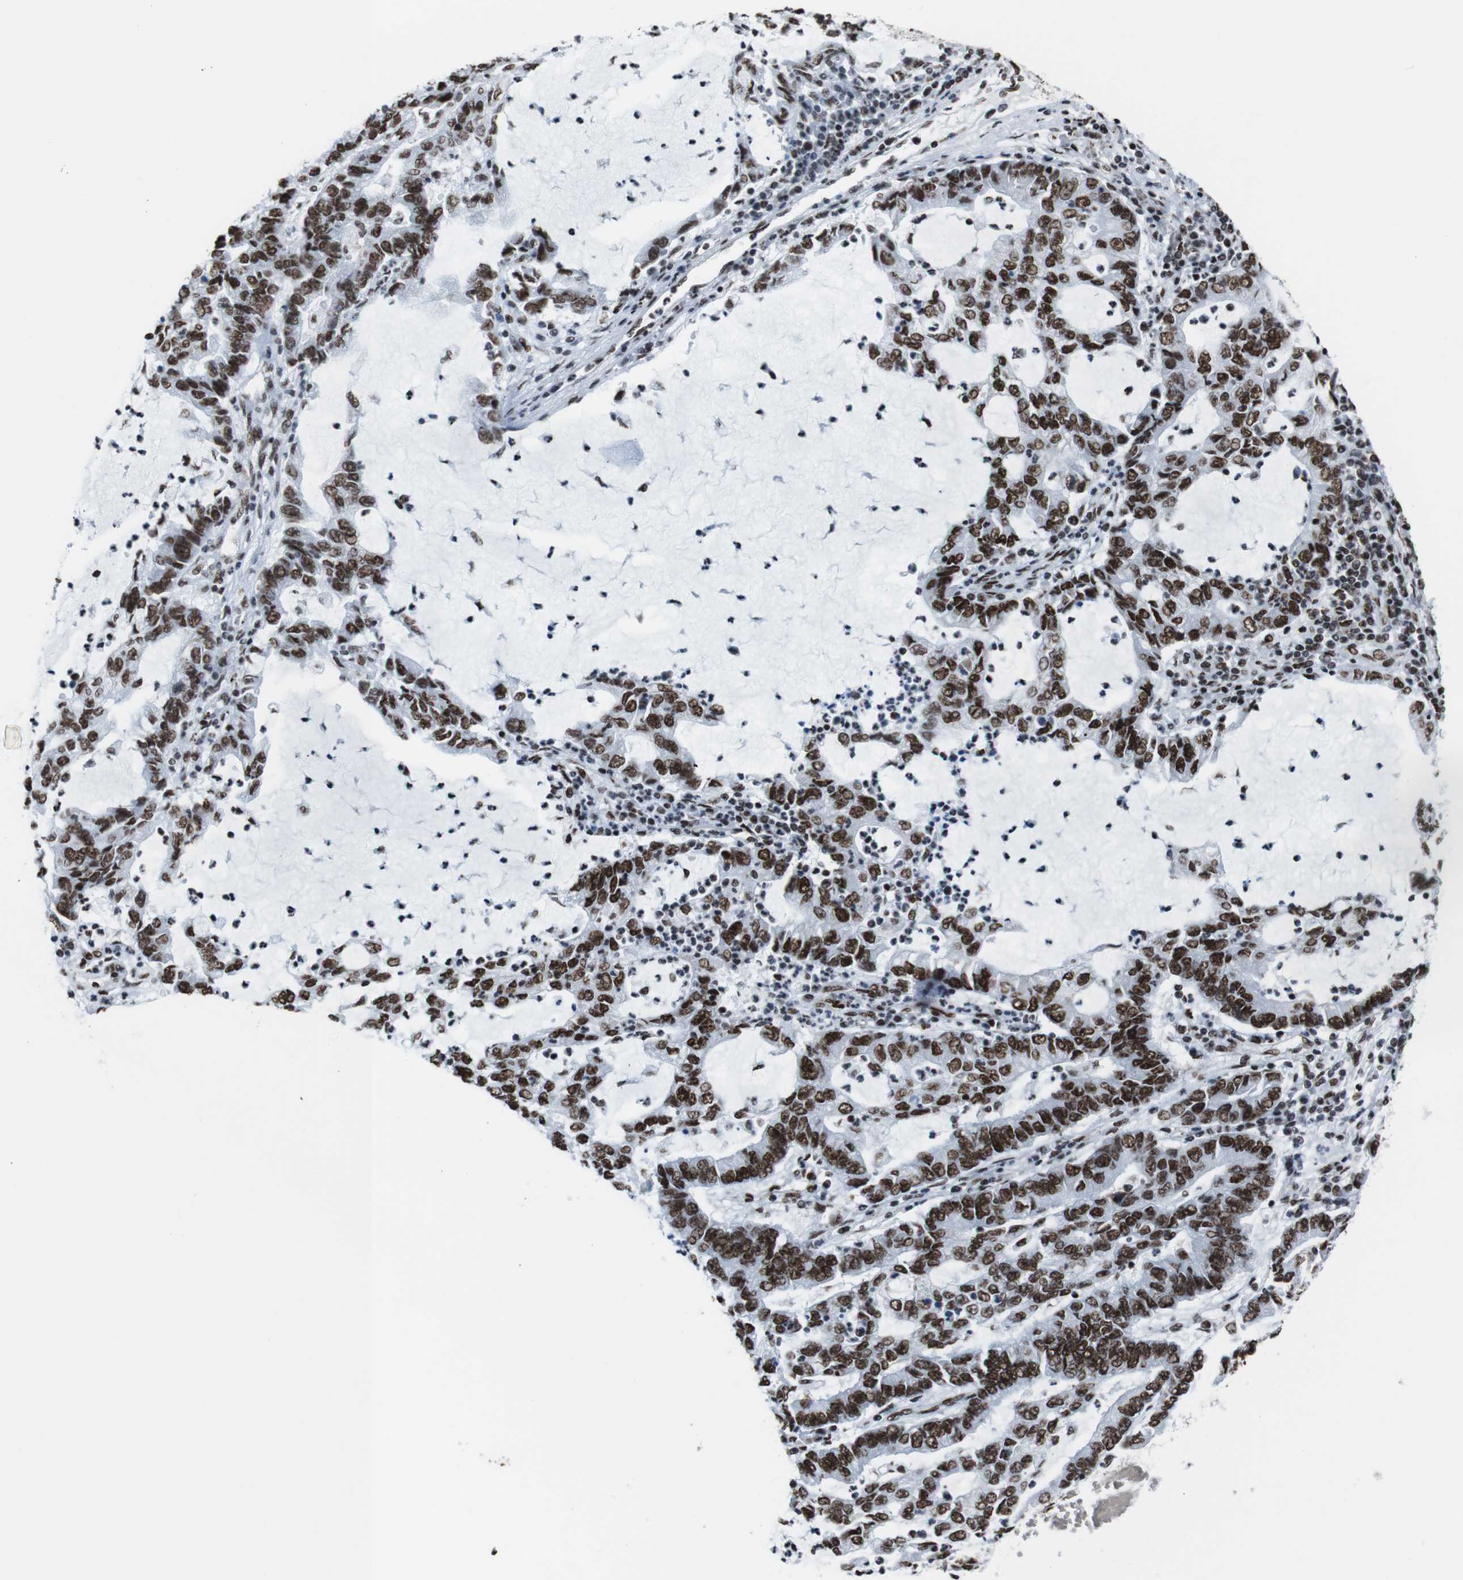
{"staining": {"intensity": "strong", "quantity": ">75%", "location": "nuclear"}, "tissue": "lung cancer", "cell_type": "Tumor cells", "image_type": "cancer", "snomed": [{"axis": "morphology", "description": "Adenocarcinoma, NOS"}, {"axis": "topography", "description": "Lung"}], "caption": "Protein analysis of lung cancer tissue displays strong nuclear expression in approximately >75% of tumor cells.", "gene": "ROMO1", "patient": {"sex": "female", "age": 51}}